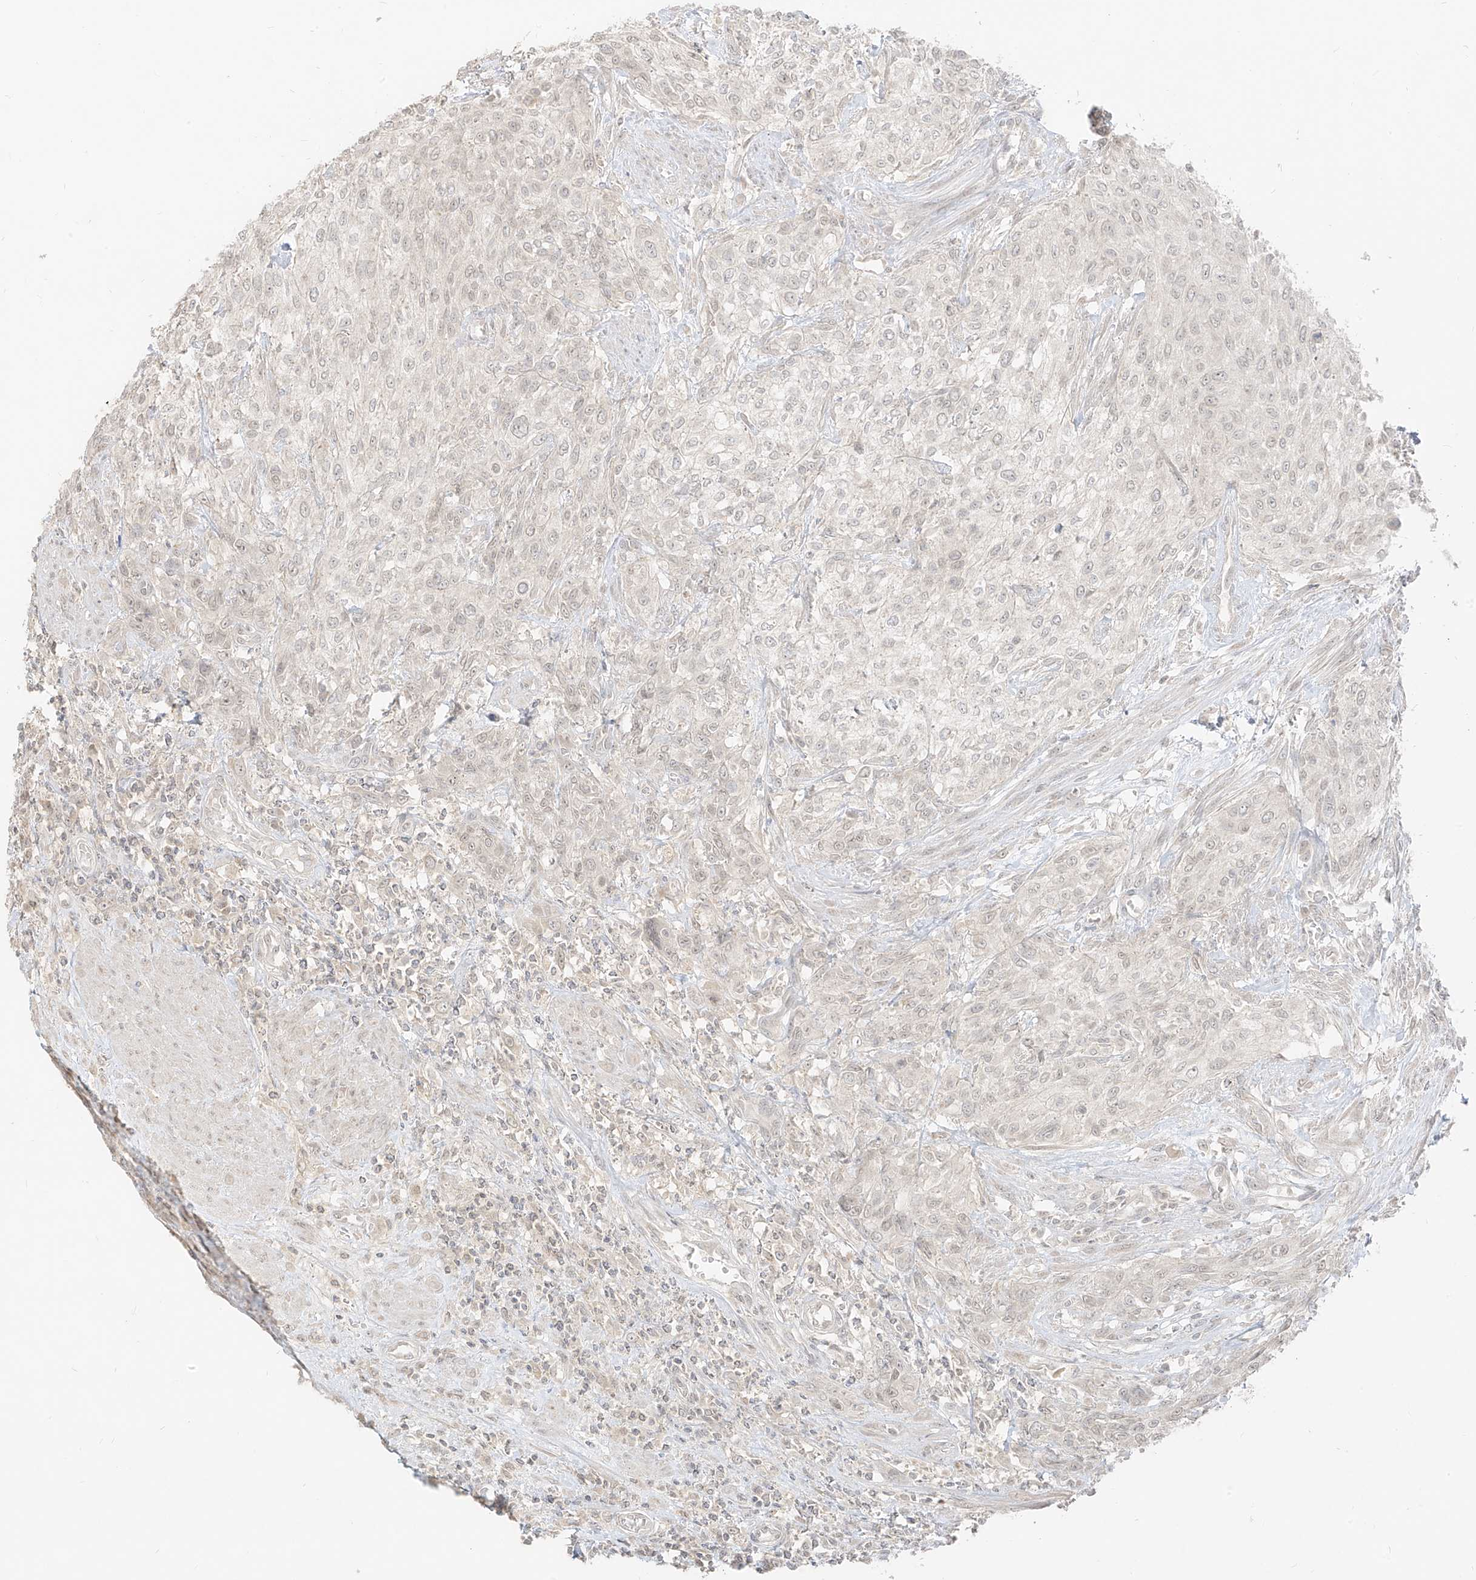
{"staining": {"intensity": "negative", "quantity": "none", "location": "none"}, "tissue": "urothelial cancer", "cell_type": "Tumor cells", "image_type": "cancer", "snomed": [{"axis": "morphology", "description": "Urothelial carcinoma, High grade"}, {"axis": "topography", "description": "Urinary bladder"}], "caption": "Immunohistochemistry (IHC) image of high-grade urothelial carcinoma stained for a protein (brown), which displays no expression in tumor cells.", "gene": "LIPT1", "patient": {"sex": "male", "age": 35}}